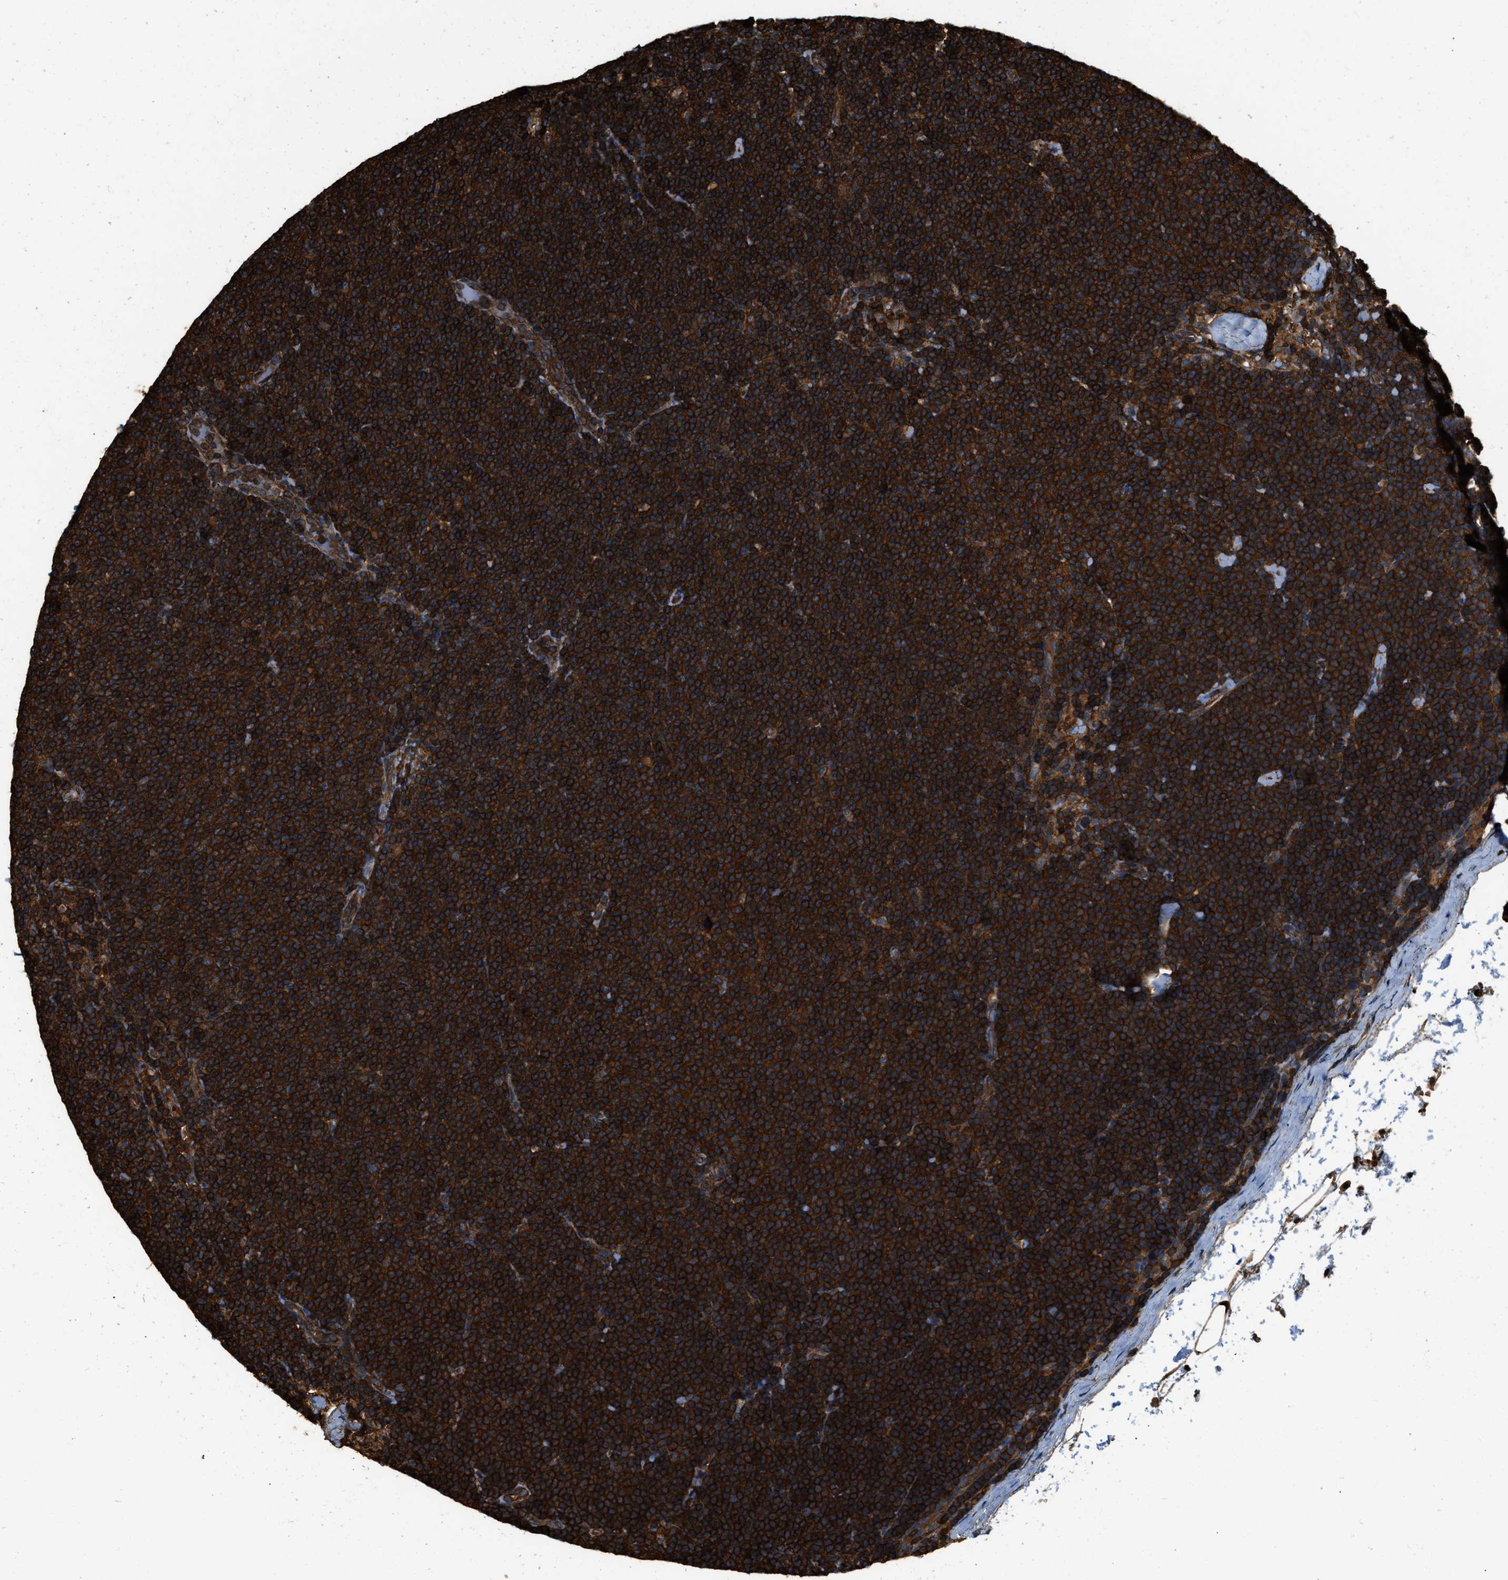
{"staining": {"intensity": "strong", "quantity": ">75%", "location": "cytoplasmic/membranous"}, "tissue": "lymphoma", "cell_type": "Tumor cells", "image_type": "cancer", "snomed": [{"axis": "morphology", "description": "Malignant lymphoma, non-Hodgkin's type, Low grade"}, {"axis": "topography", "description": "Lymph node"}], "caption": "Immunohistochemistry (IHC) of human lymphoma reveals high levels of strong cytoplasmic/membranous staining in approximately >75% of tumor cells.", "gene": "YARS1", "patient": {"sex": "female", "age": 53}}